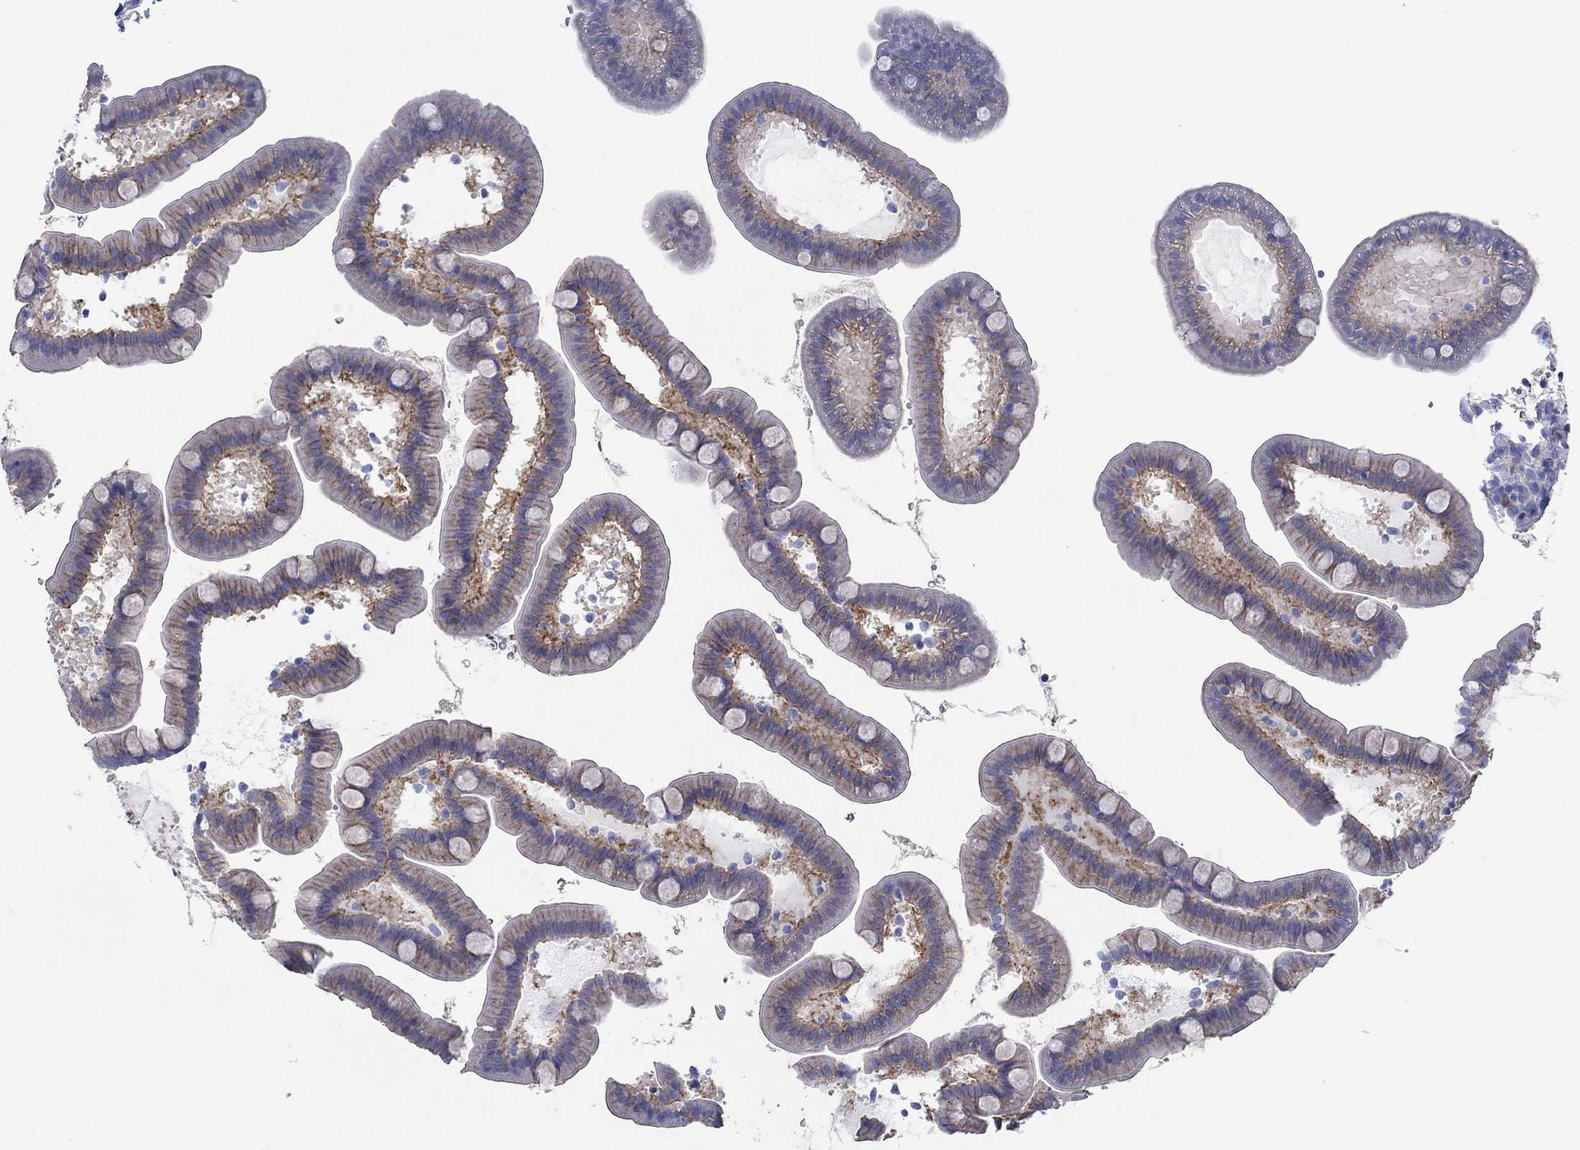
{"staining": {"intensity": "moderate", "quantity": "<25%", "location": "cytoplasmic/membranous"}, "tissue": "small intestine", "cell_type": "Glandular cells", "image_type": "normal", "snomed": [{"axis": "morphology", "description": "Normal tissue, NOS"}, {"axis": "topography", "description": "Small intestine"}], "caption": "IHC of normal small intestine displays low levels of moderate cytoplasmic/membranous expression in approximately <25% of glandular cells.", "gene": "ZNF671", "patient": {"sex": "male", "age": 66}}